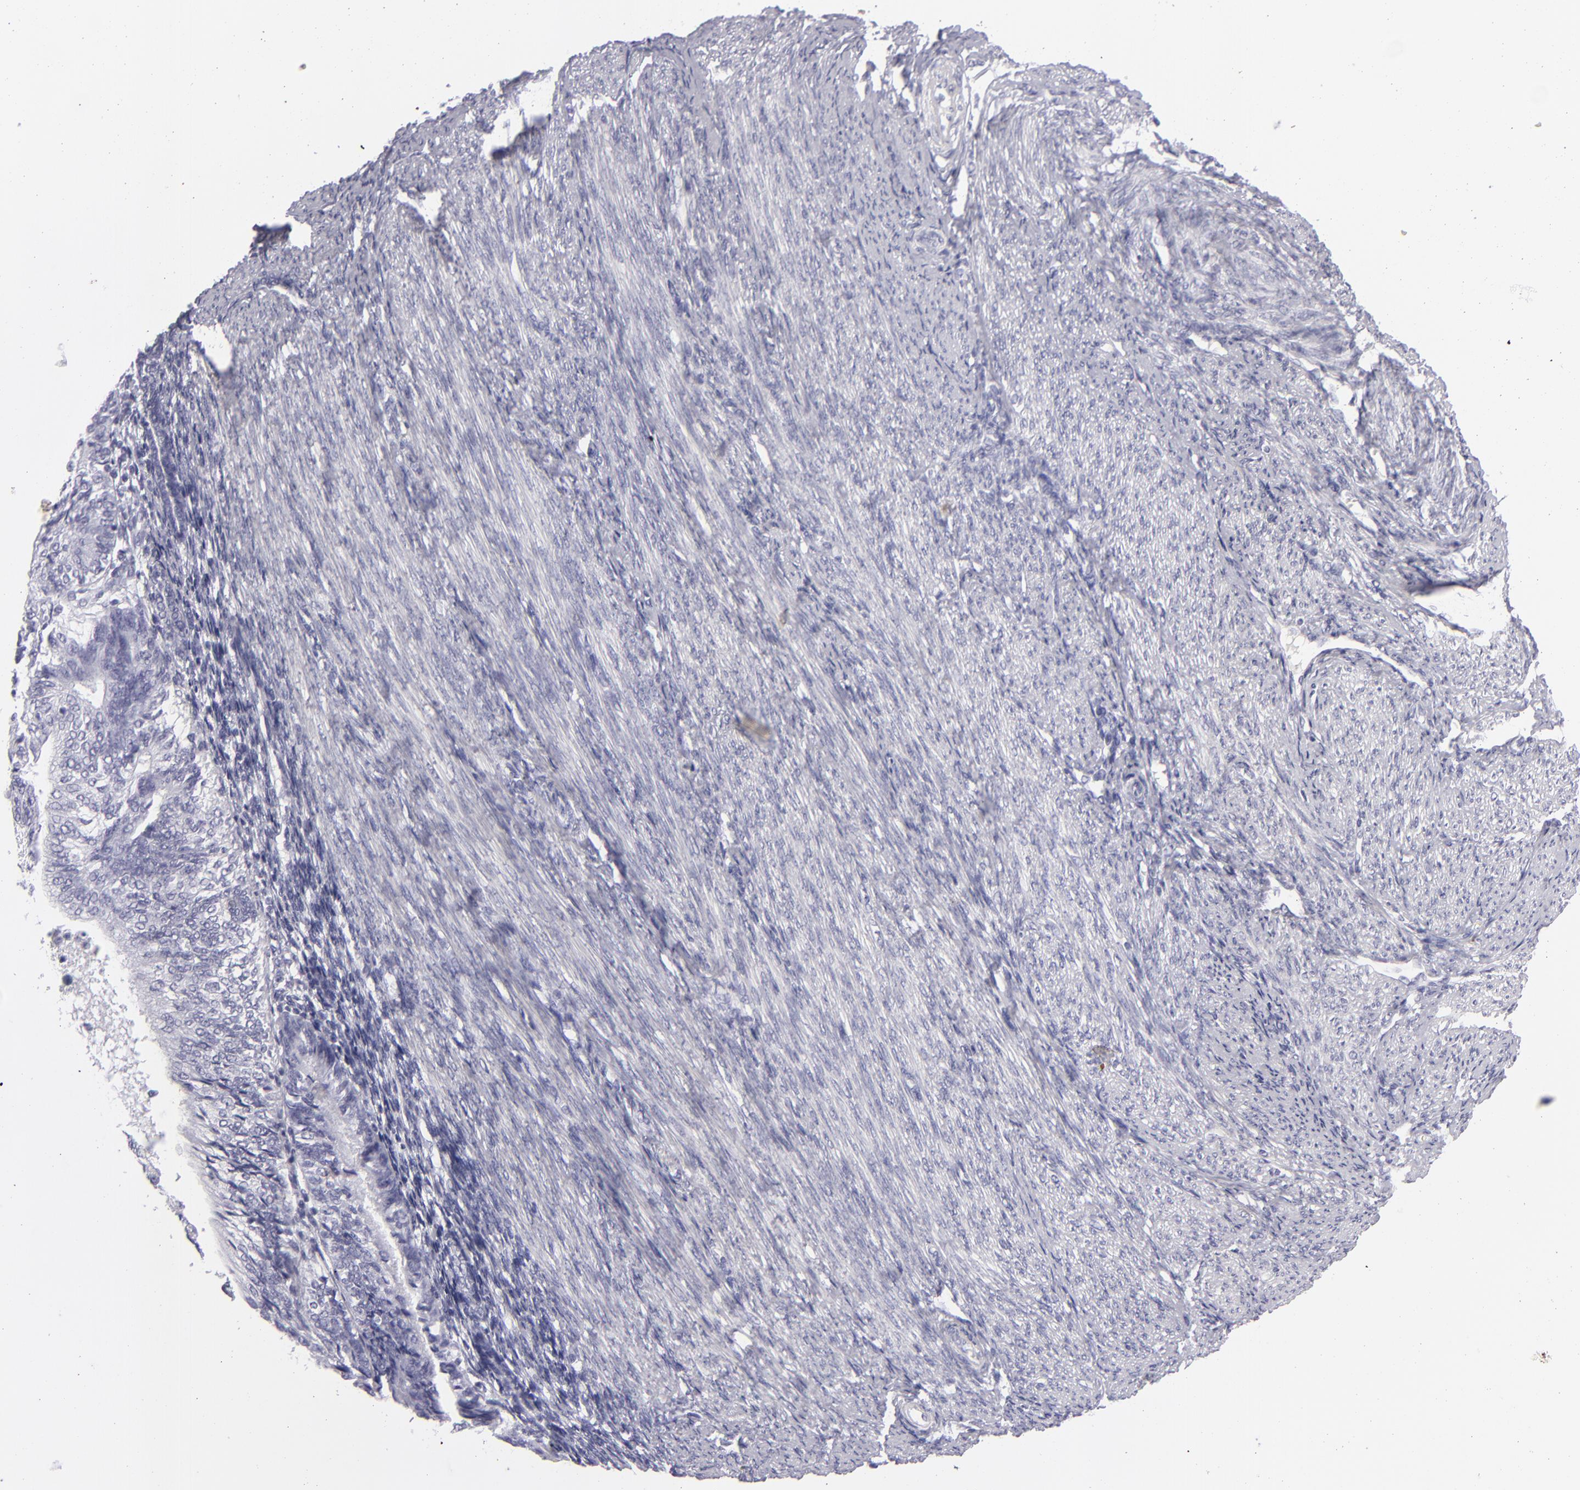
{"staining": {"intensity": "negative", "quantity": "none", "location": "none"}, "tissue": "endometrial cancer", "cell_type": "Tumor cells", "image_type": "cancer", "snomed": [{"axis": "morphology", "description": "Adenocarcinoma, NOS"}, {"axis": "topography", "description": "Endometrium"}], "caption": "Immunohistochemistry (IHC) photomicrograph of neoplastic tissue: human endometrial cancer stained with DAB demonstrates no significant protein expression in tumor cells.", "gene": "VIL1", "patient": {"sex": "female", "age": 55}}